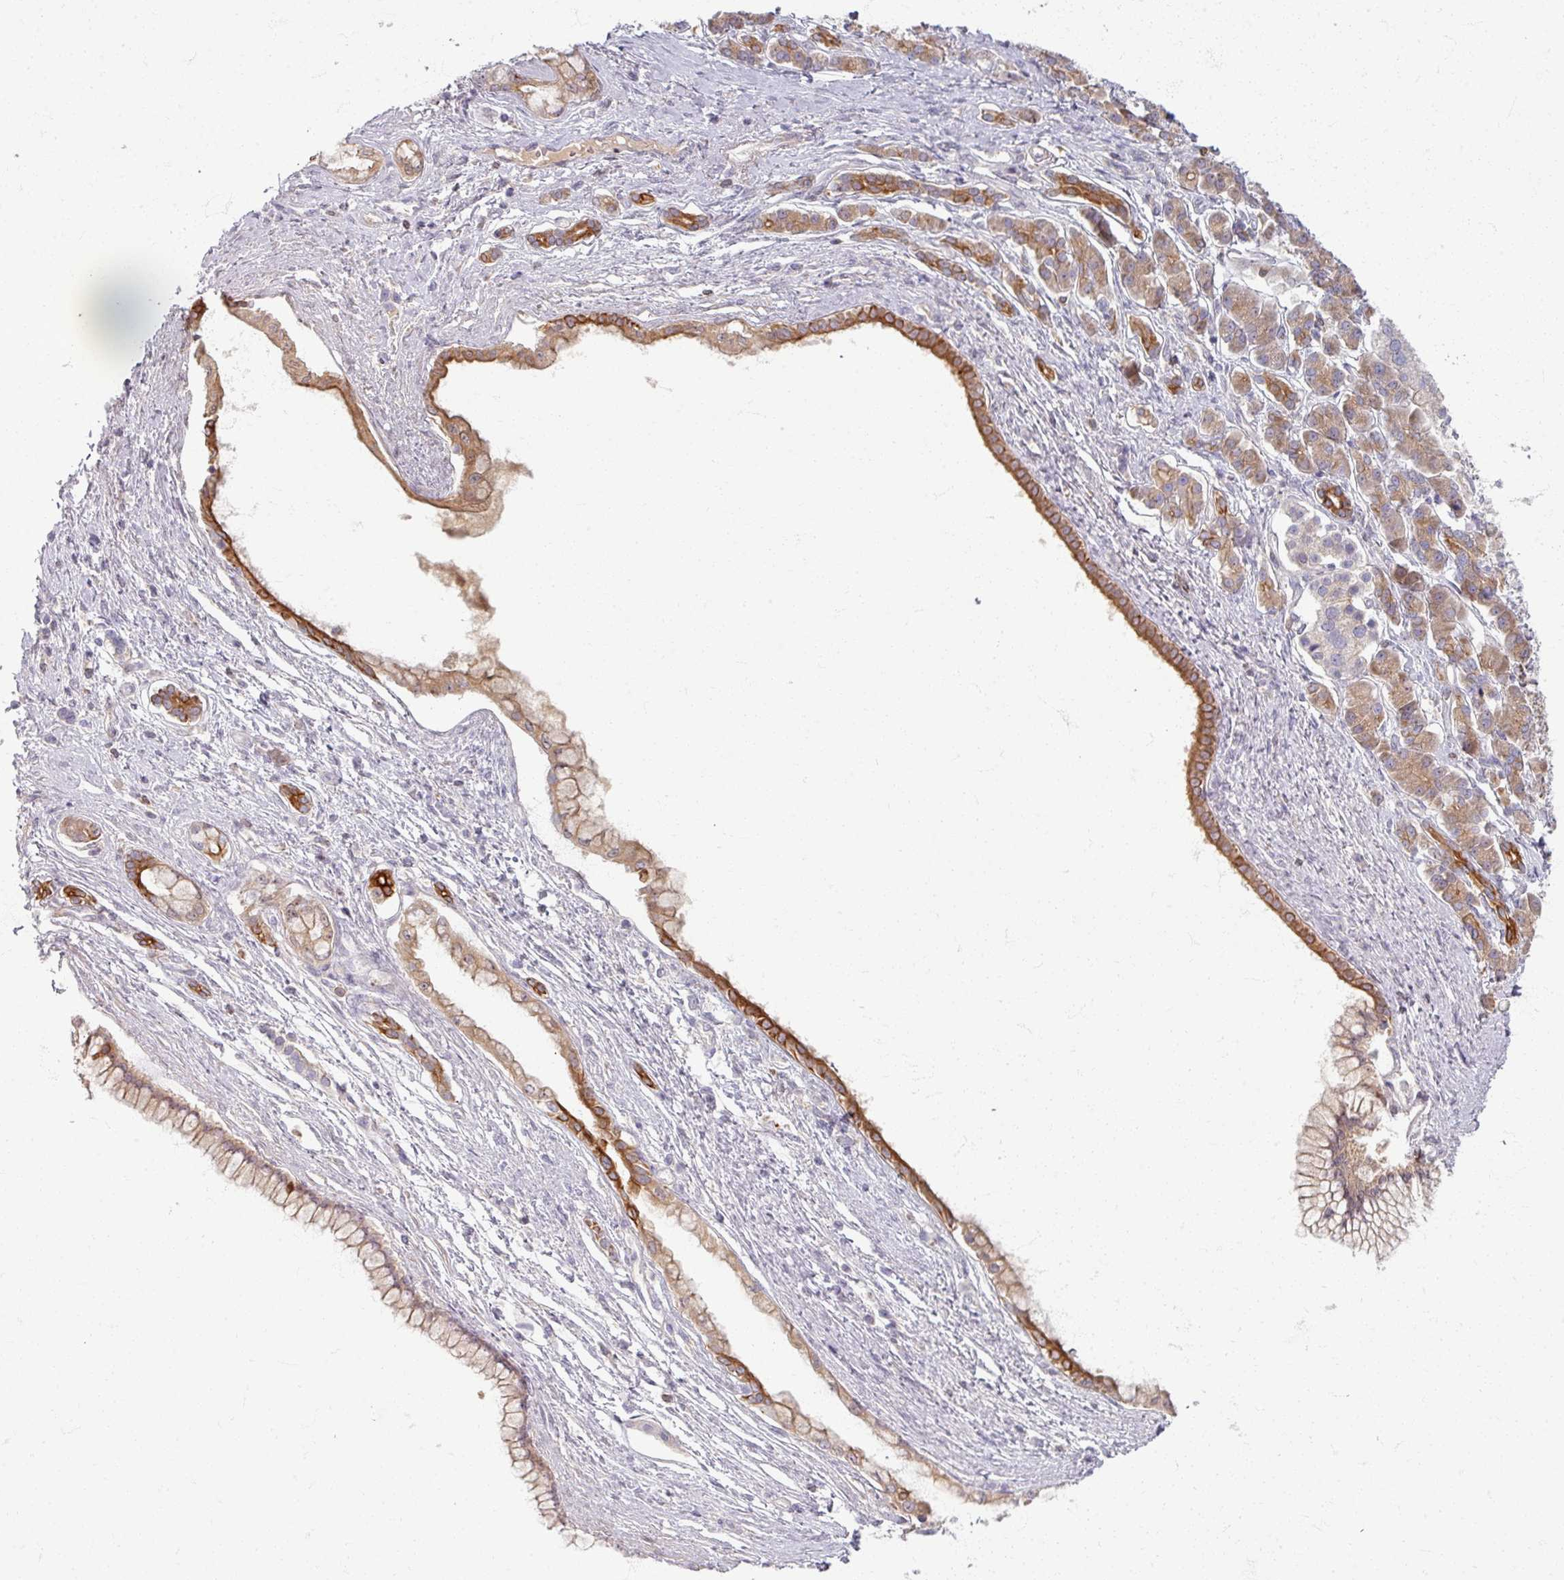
{"staining": {"intensity": "moderate", "quantity": ">75%", "location": "cytoplasmic/membranous,nuclear"}, "tissue": "pancreatic cancer", "cell_type": "Tumor cells", "image_type": "cancer", "snomed": [{"axis": "morphology", "description": "Adenocarcinoma, NOS"}, {"axis": "topography", "description": "Pancreas"}], "caption": "There is medium levels of moderate cytoplasmic/membranous and nuclear staining in tumor cells of pancreatic cancer, as demonstrated by immunohistochemical staining (brown color).", "gene": "TTLL7", "patient": {"sex": "male", "age": 70}}